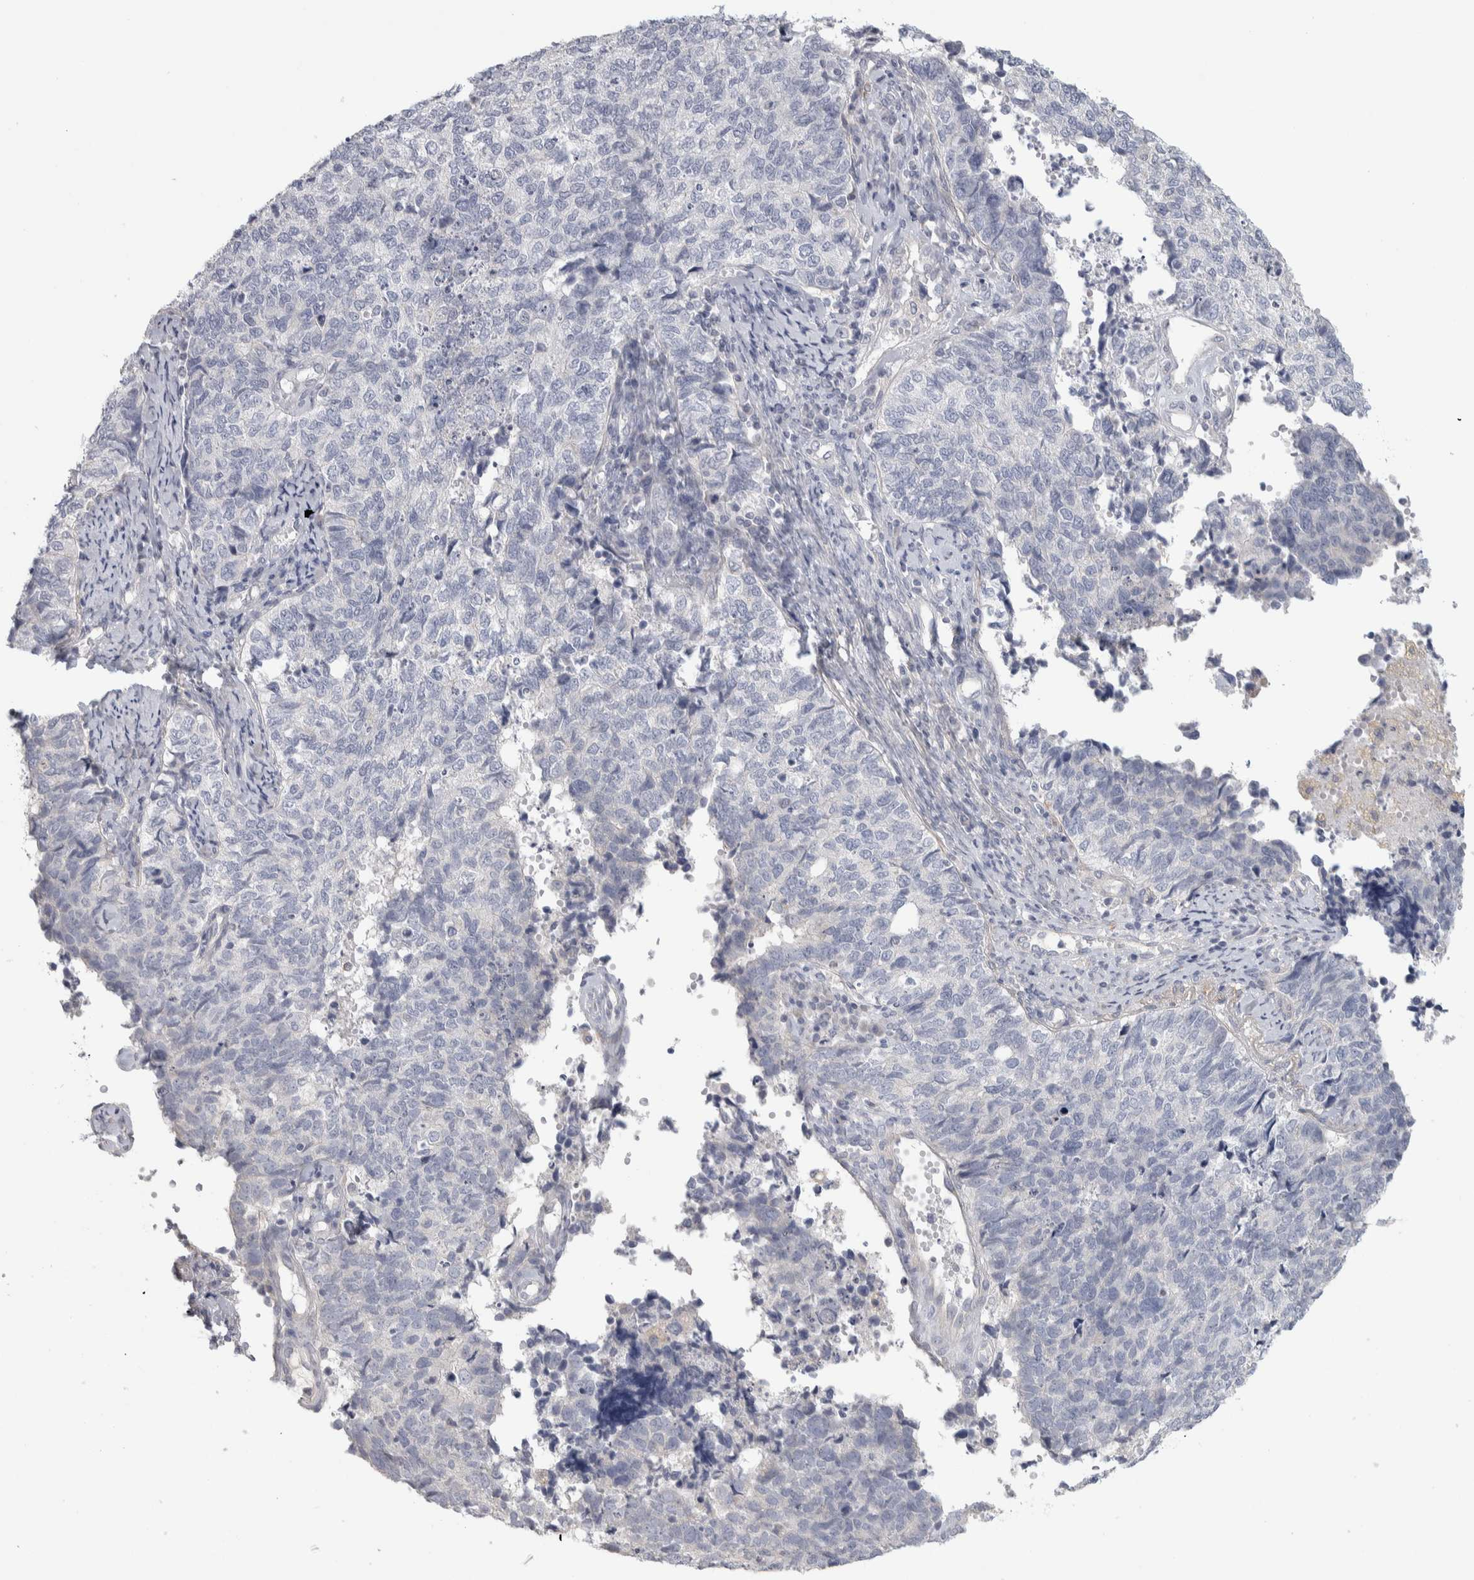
{"staining": {"intensity": "negative", "quantity": "none", "location": "none"}, "tissue": "cervical cancer", "cell_type": "Tumor cells", "image_type": "cancer", "snomed": [{"axis": "morphology", "description": "Squamous cell carcinoma, NOS"}, {"axis": "topography", "description": "Cervix"}], "caption": "This is an IHC image of cervical squamous cell carcinoma. There is no staining in tumor cells.", "gene": "DCXR", "patient": {"sex": "female", "age": 63}}